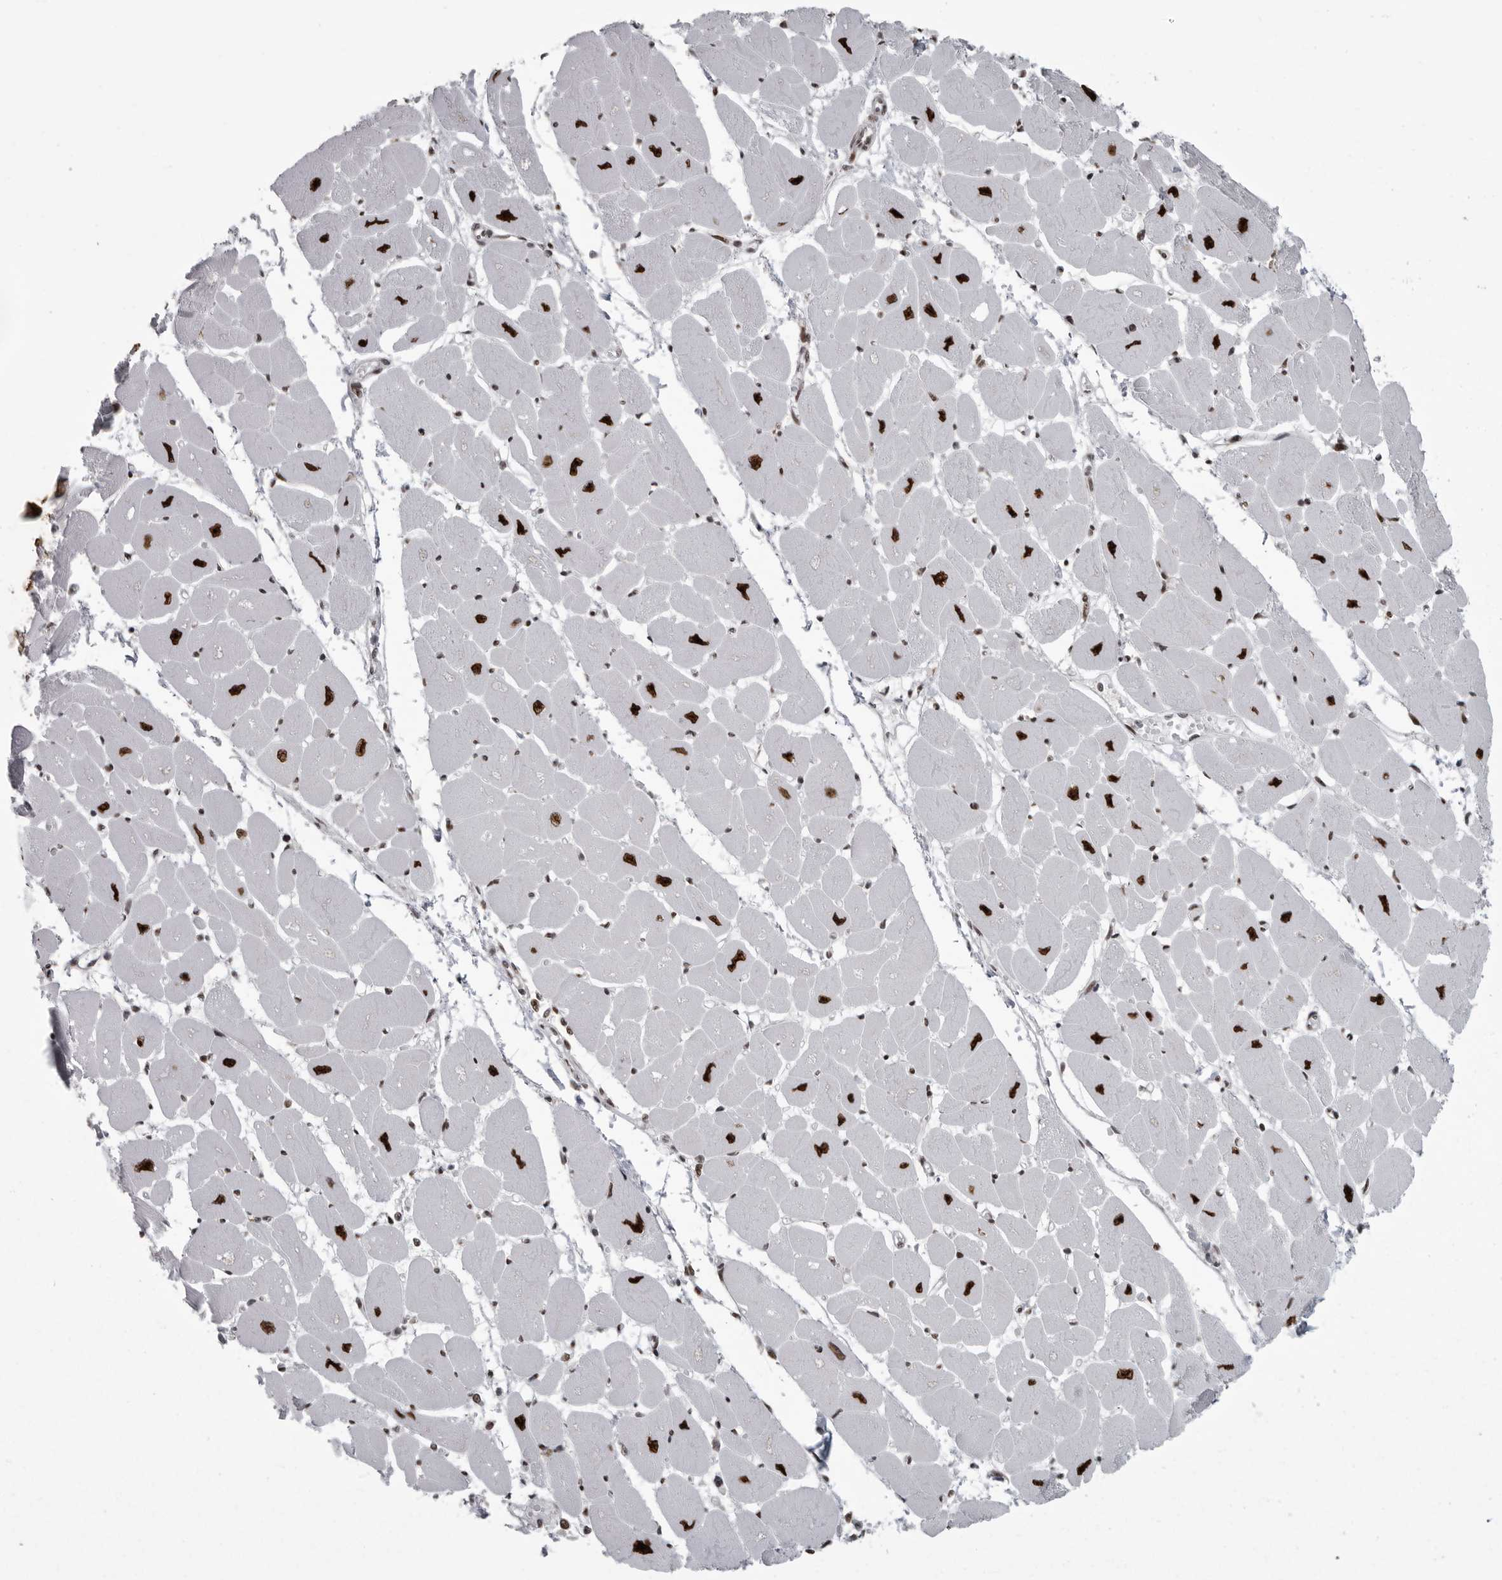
{"staining": {"intensity": "strong", "quantity": ">75%", "location": "nuclear"}, "tissue": "heart muscle", "cell_type": "Cardiomyocytes", "image_type": "normal", "snomed": [{"axis": "morphology", "description": "Normal tissue, NOS"}, {"axis": "topography", "description": "Heart"}], "caption": "Immunohistochemistry (IHC) staining of benign heart muscle, which exhibits high levels of strong nuclear expression in about >75% of cardiomyocytes indicating strong nuclear protein expression. The staining was performed using DAB (3,3'-diaminobenzidine) (brown) for protein detection and nuclei were counterstained in hematoxylin (blue).", "gene": "YAF2", "patient": {"sex": "female", "age": 54}}